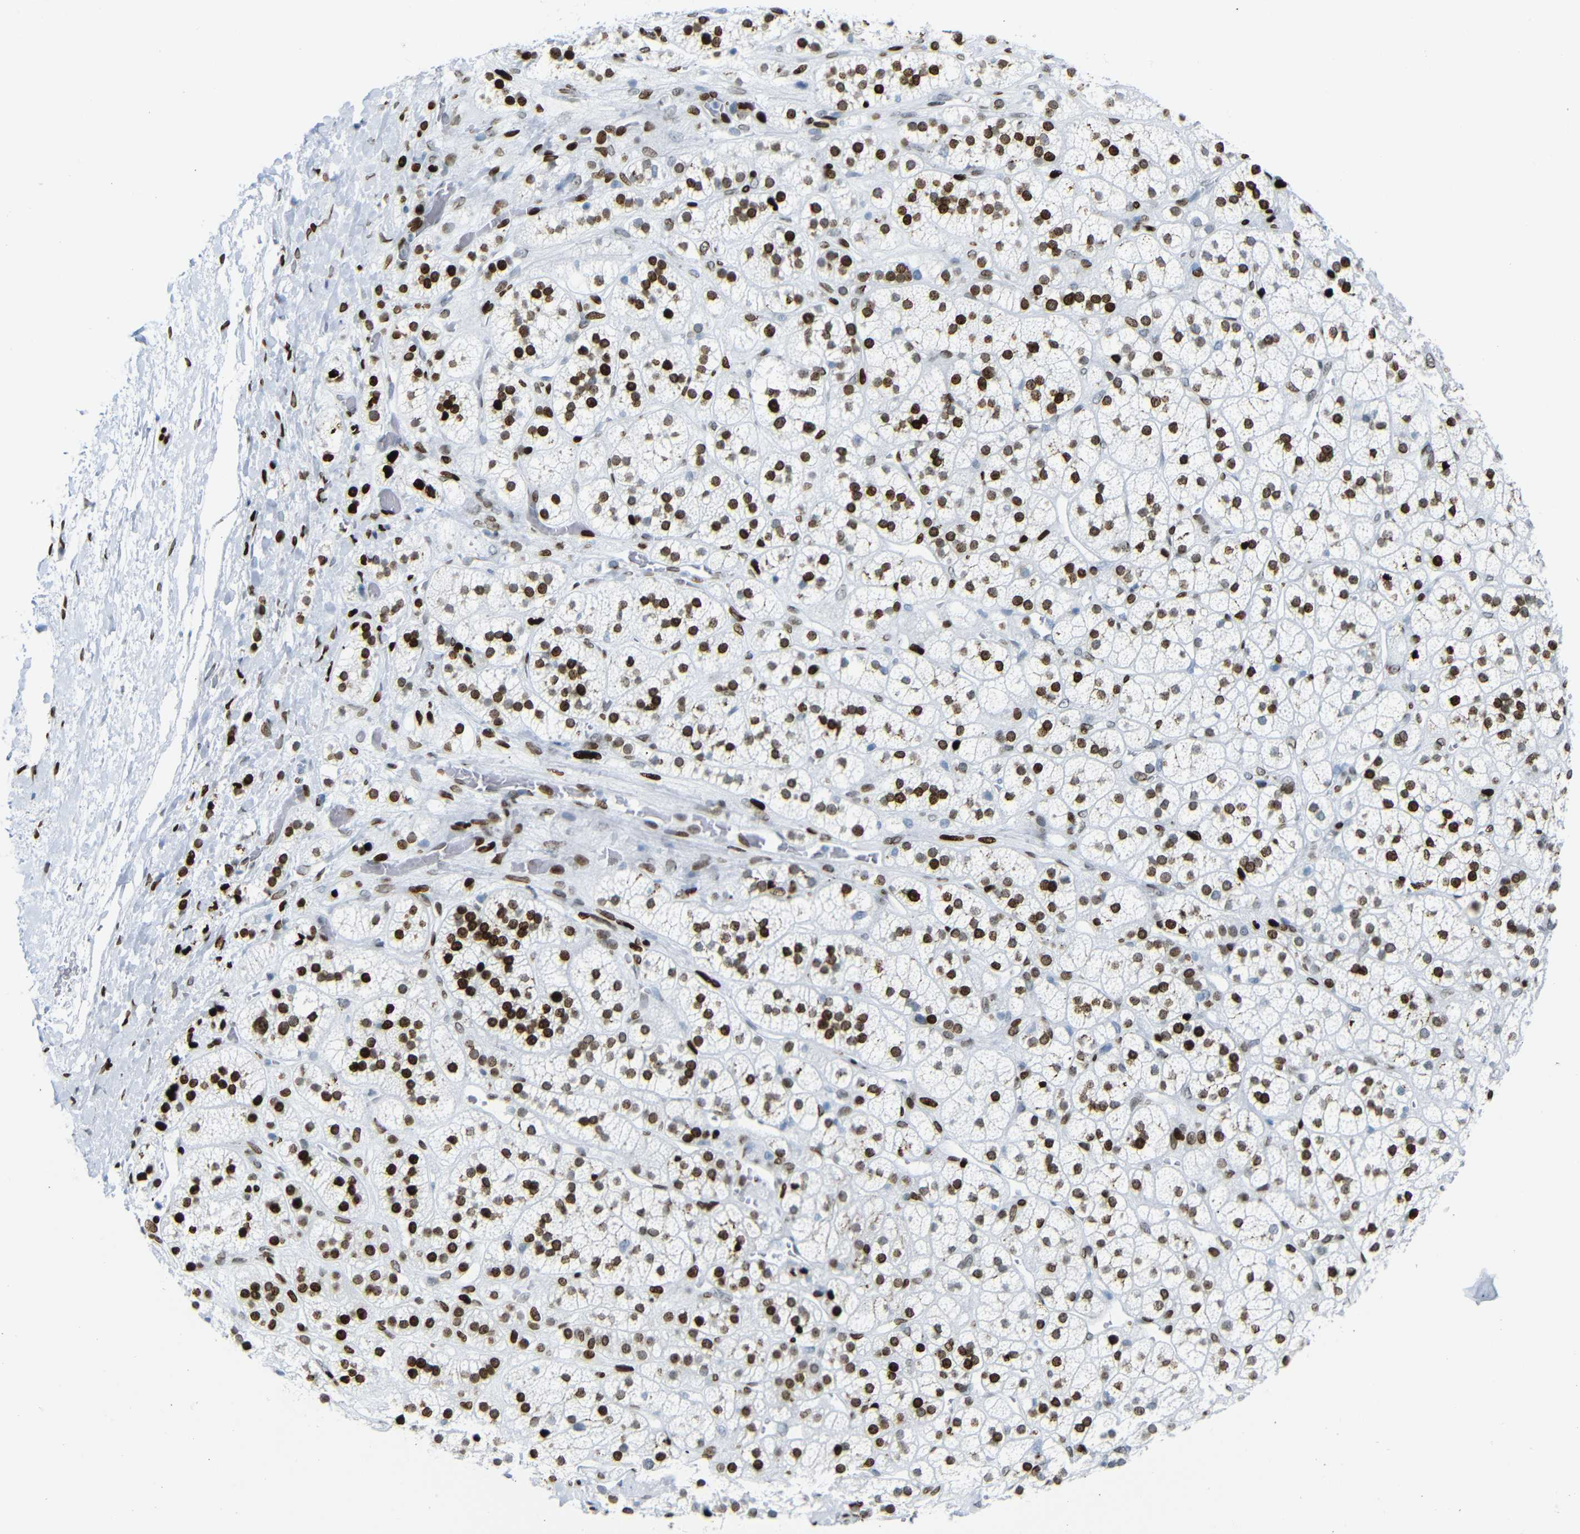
{"staining": {"intensity": "strong", "quantity": "25%-75%", "location": "nuclear"}, "tissue": "adrenal gland", "cell_type": "Glandular cells", "image_type": "normal", "snomed": [{"axis": "morphology", "description": "Normal tissue, NOS"}, {"axis": "topography", "description": "Adrenal gland"}], "caption": "Protein expression analysis of unremarkable adrenal gland reveals strong nuclear positivity in approximately 25%-75% of glandular cells. (IHC, brightfield microscopy, high magnification).", "gene": "NPIPB15", "patient": {"sex": "male", "age": 56}}